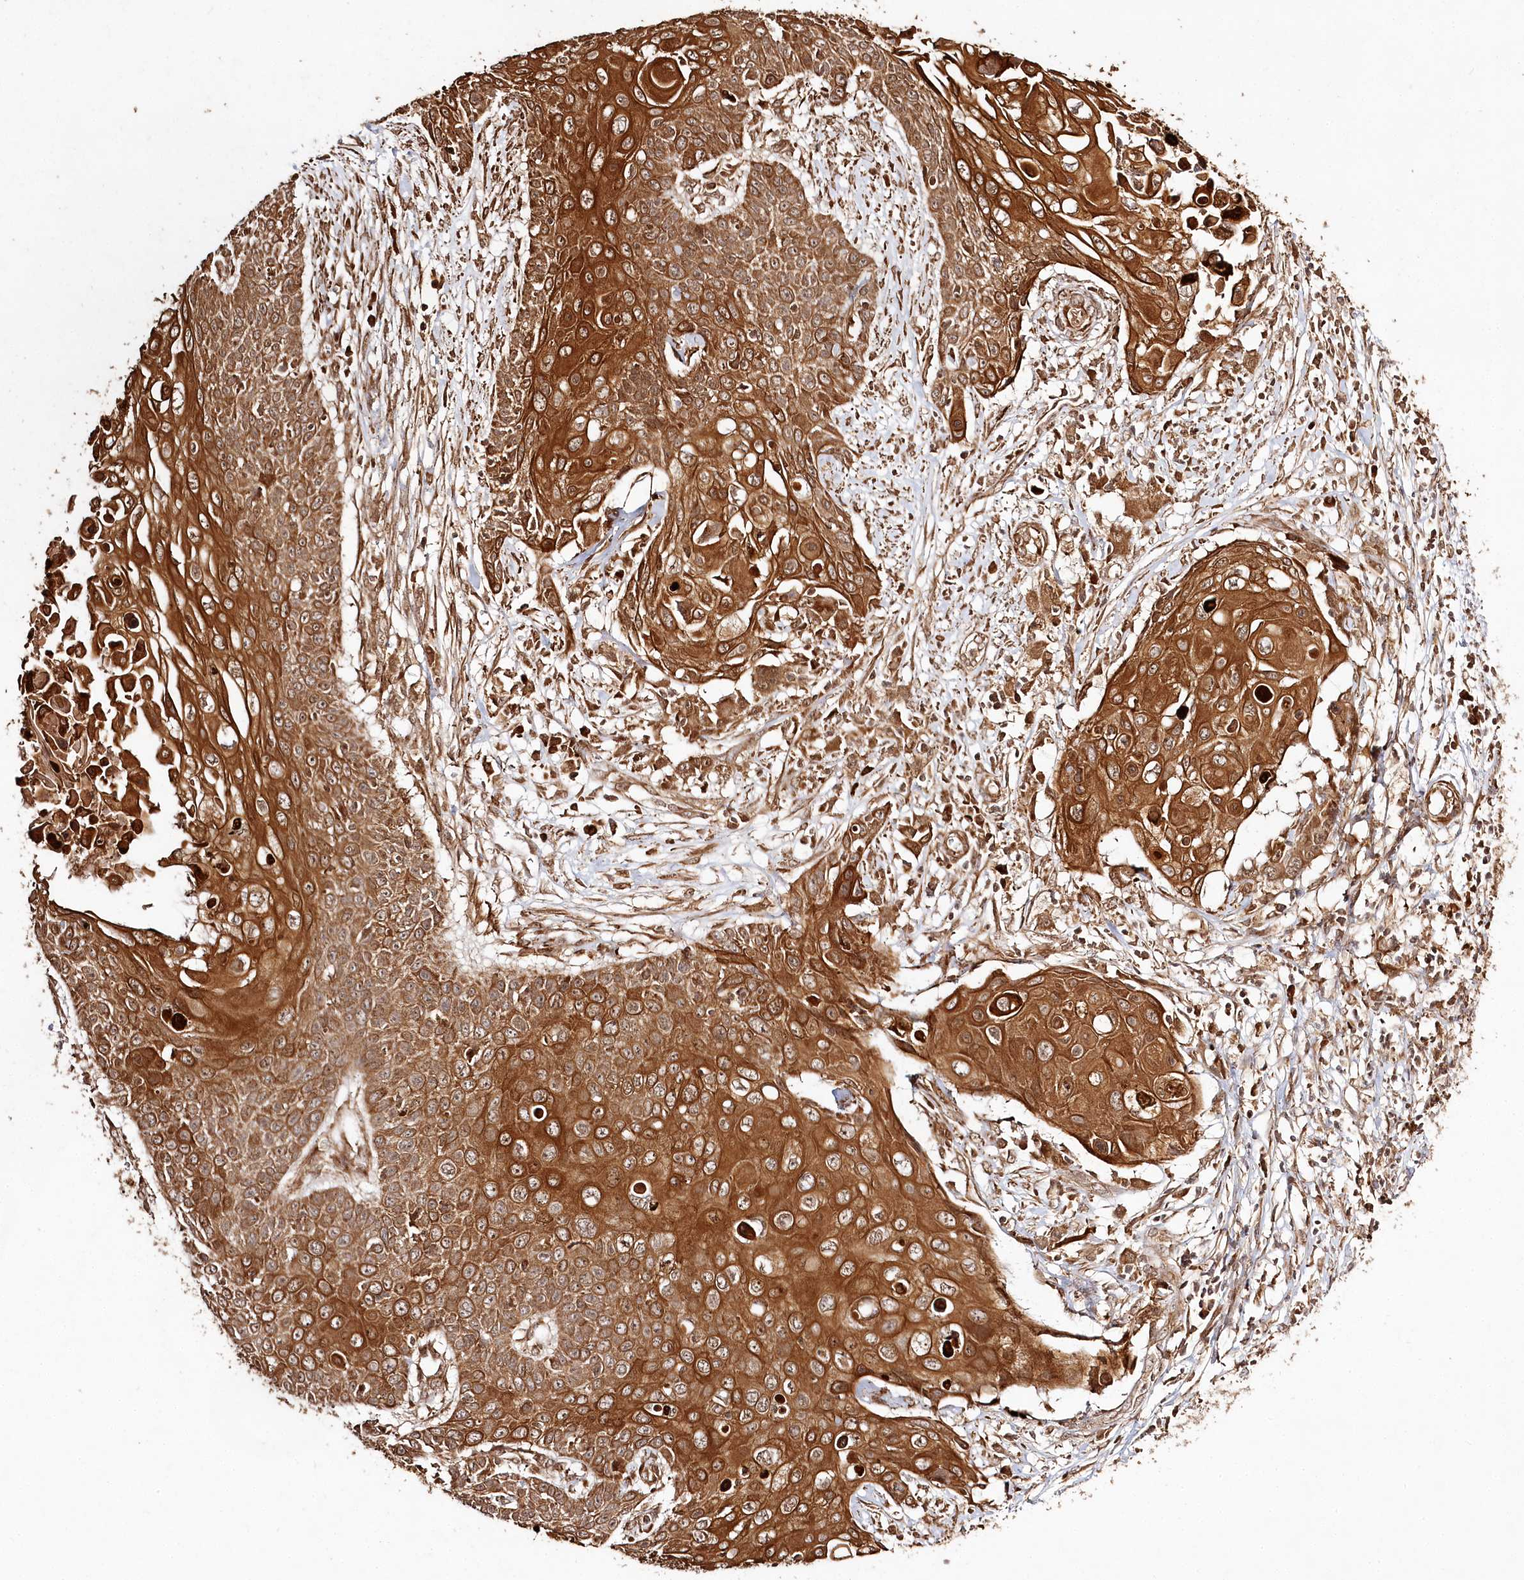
{"staining": {"intensity": "strong", "quantity": ">75%", "location": "cytoplasmic/membranous"}, "tissue": "cervical cancer", "cell_type": "Tumor cells", "image_type": "cancer", "snomed": [{"axis": "morphology", "description": "Squamous cell carcinoma, NOS"}, {"axis": "topography", "description": "Cervix"}], "caption": "Tumor cells show high levels of strong cytoplasmic/membranous expression in about >75% of cells in cervical squamous cell carcinoma.", "gene": "ULK2", "patient": {"sex": "female", "age": 39}}